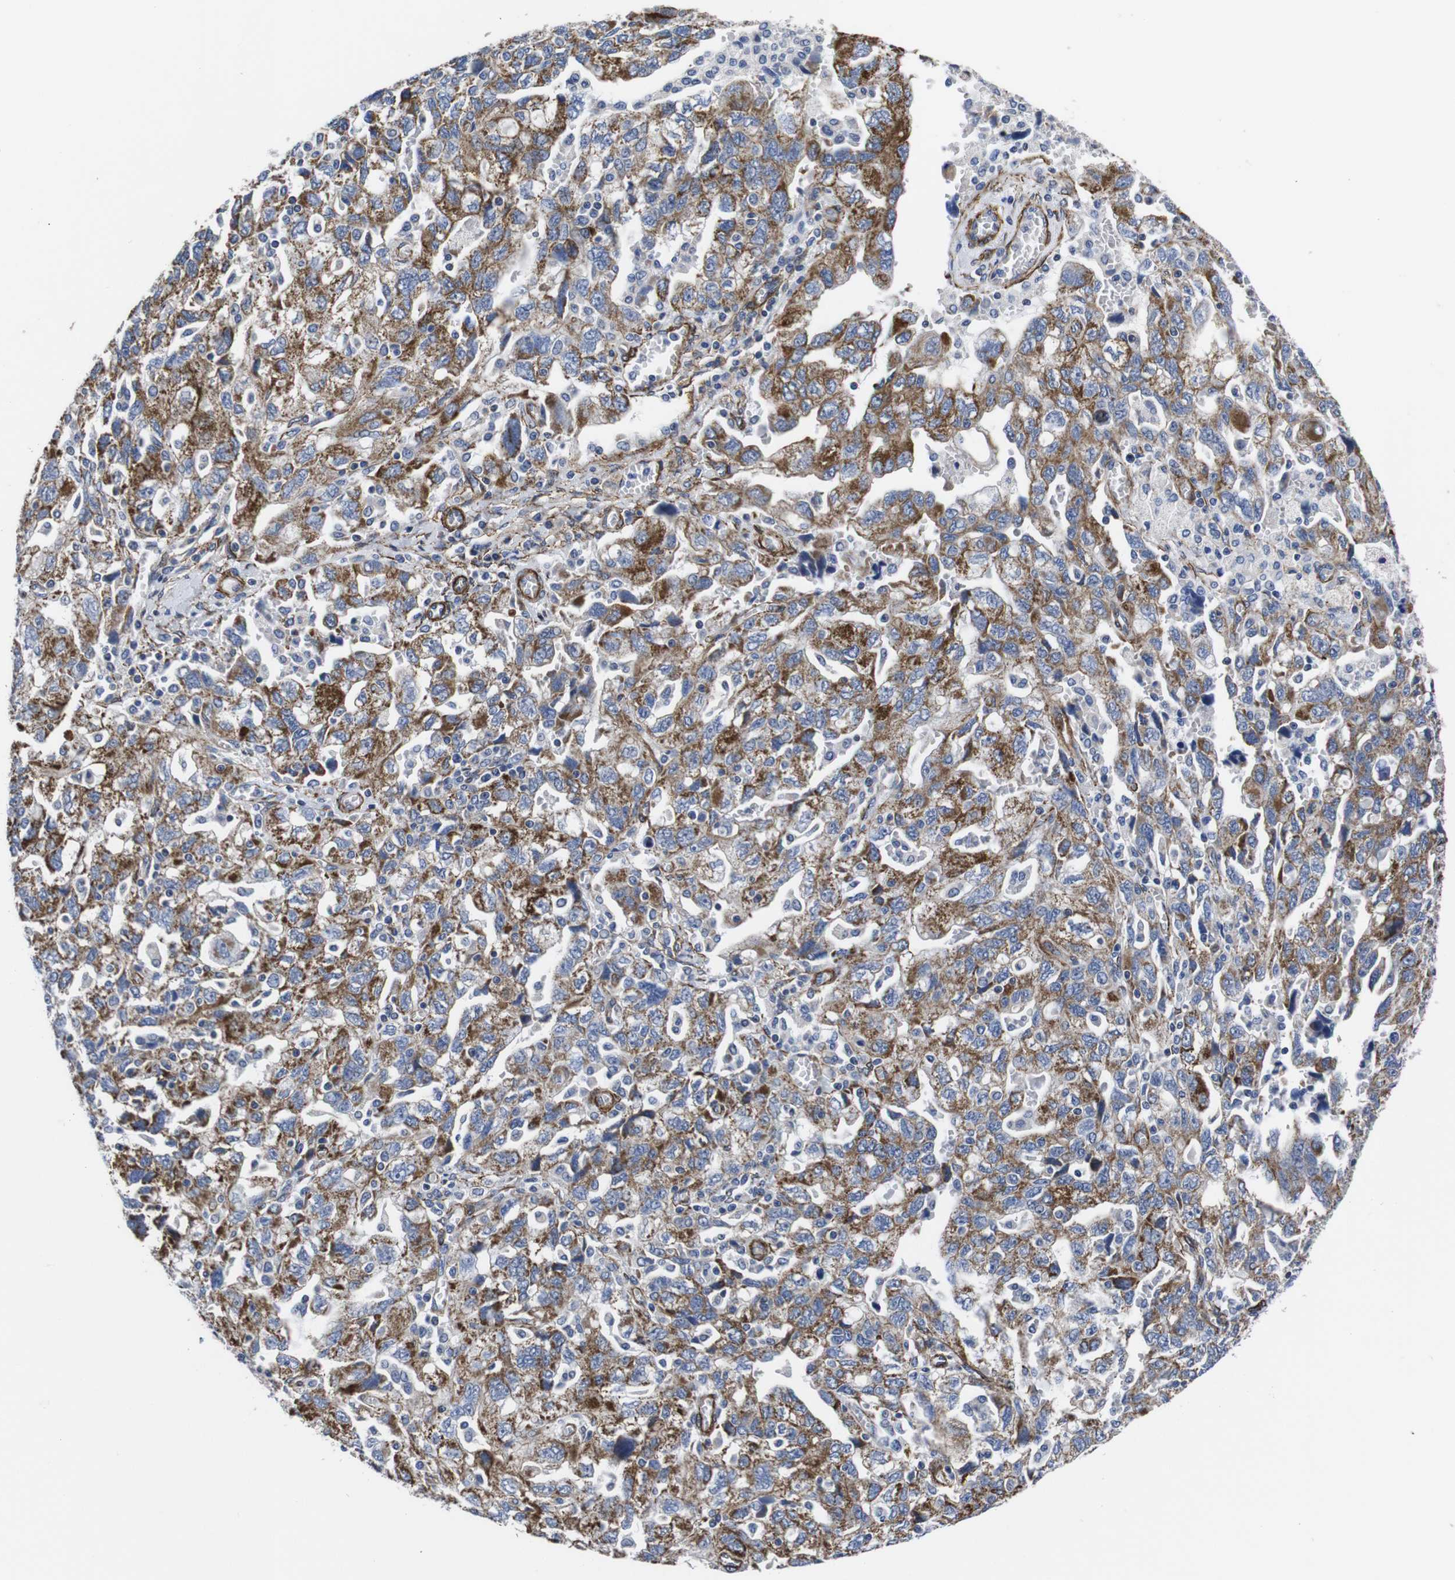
{"staining": {"intensity": "moderate", "quantity": ">75%", "location": "cytoplasmic/membranous"}, "tissue": "ovarian cancer", "cell_type": "Tumor cells", "image_type": "cancer", "snomed": [{"axis": "morphology", "description": "Carcinoma, NOS"}, {"axis": "morphology", "description": "Cystadenocarcinoma, serous, NOS"}, {"axis": "topography", "description": "Ovary"}], "caption": "High-power microscopy captured an immunohistochemistry (IHC) image of serous cystadenocarcinoma (ovarian), revealing moderate cytoplasmic/membranous positivity in approximately >75% of tumor cells.", "gene": "WNT10A", "patient": {"sex": "female", "age": 69}}